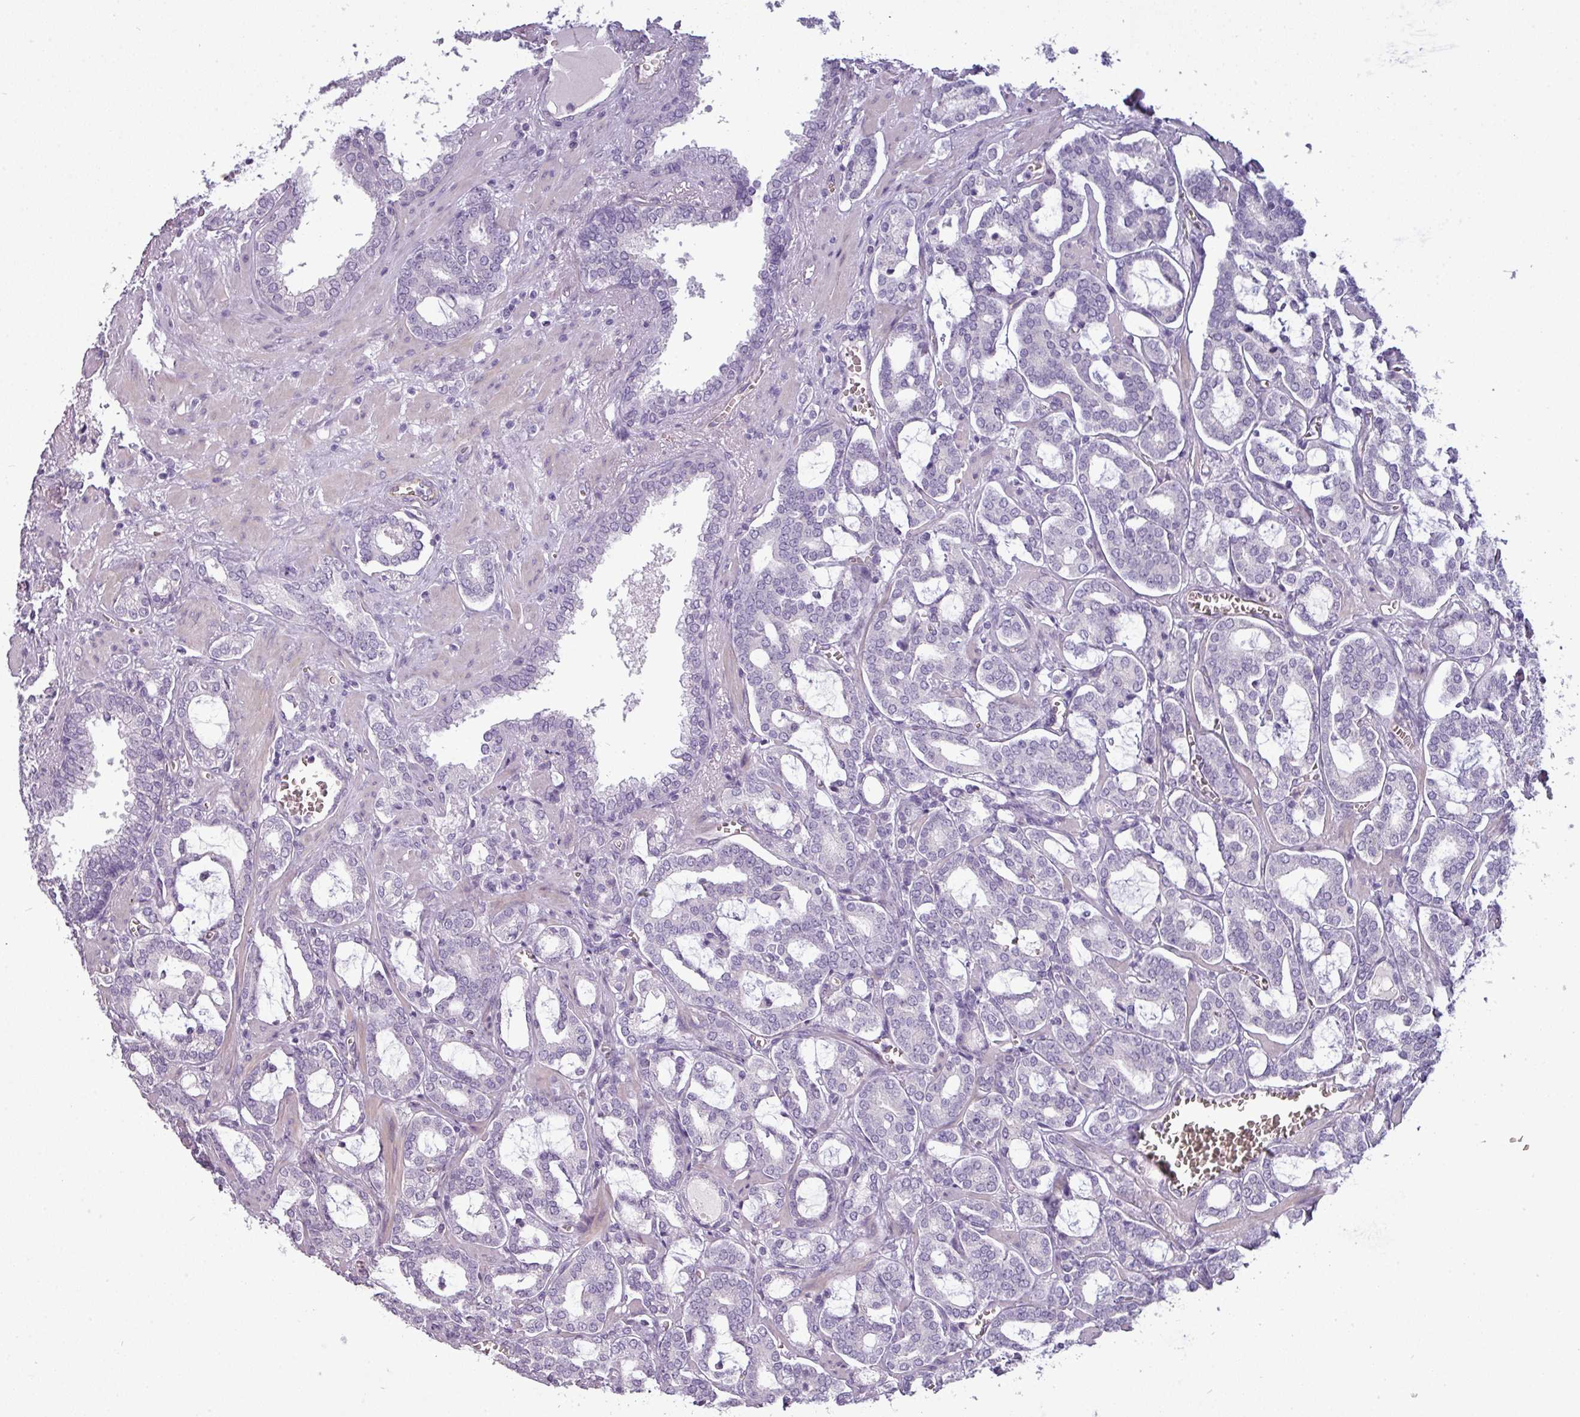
{"staining": {"intensity": "negative", "quantity": "none", "location": "none"}, "tissue": "prostate cancer", "cell_type": "Tumor cells", "image_type": "cancer", "snomed": [{"axis": "morphology", "description": "Adenocarcinoma, High grade"}, {"axis": "topography", "description": "Prostate and seminal vesicle, NOS"}], "caption": "Immunohistochemistry (IHC) histopathology image of human prostate adenocarcinoma (high-grade) stained for a protein (brown), which reveals no staining in tumor cells.", "gene": "AREL1", "patient": {"sex": "male", "age": 67}}